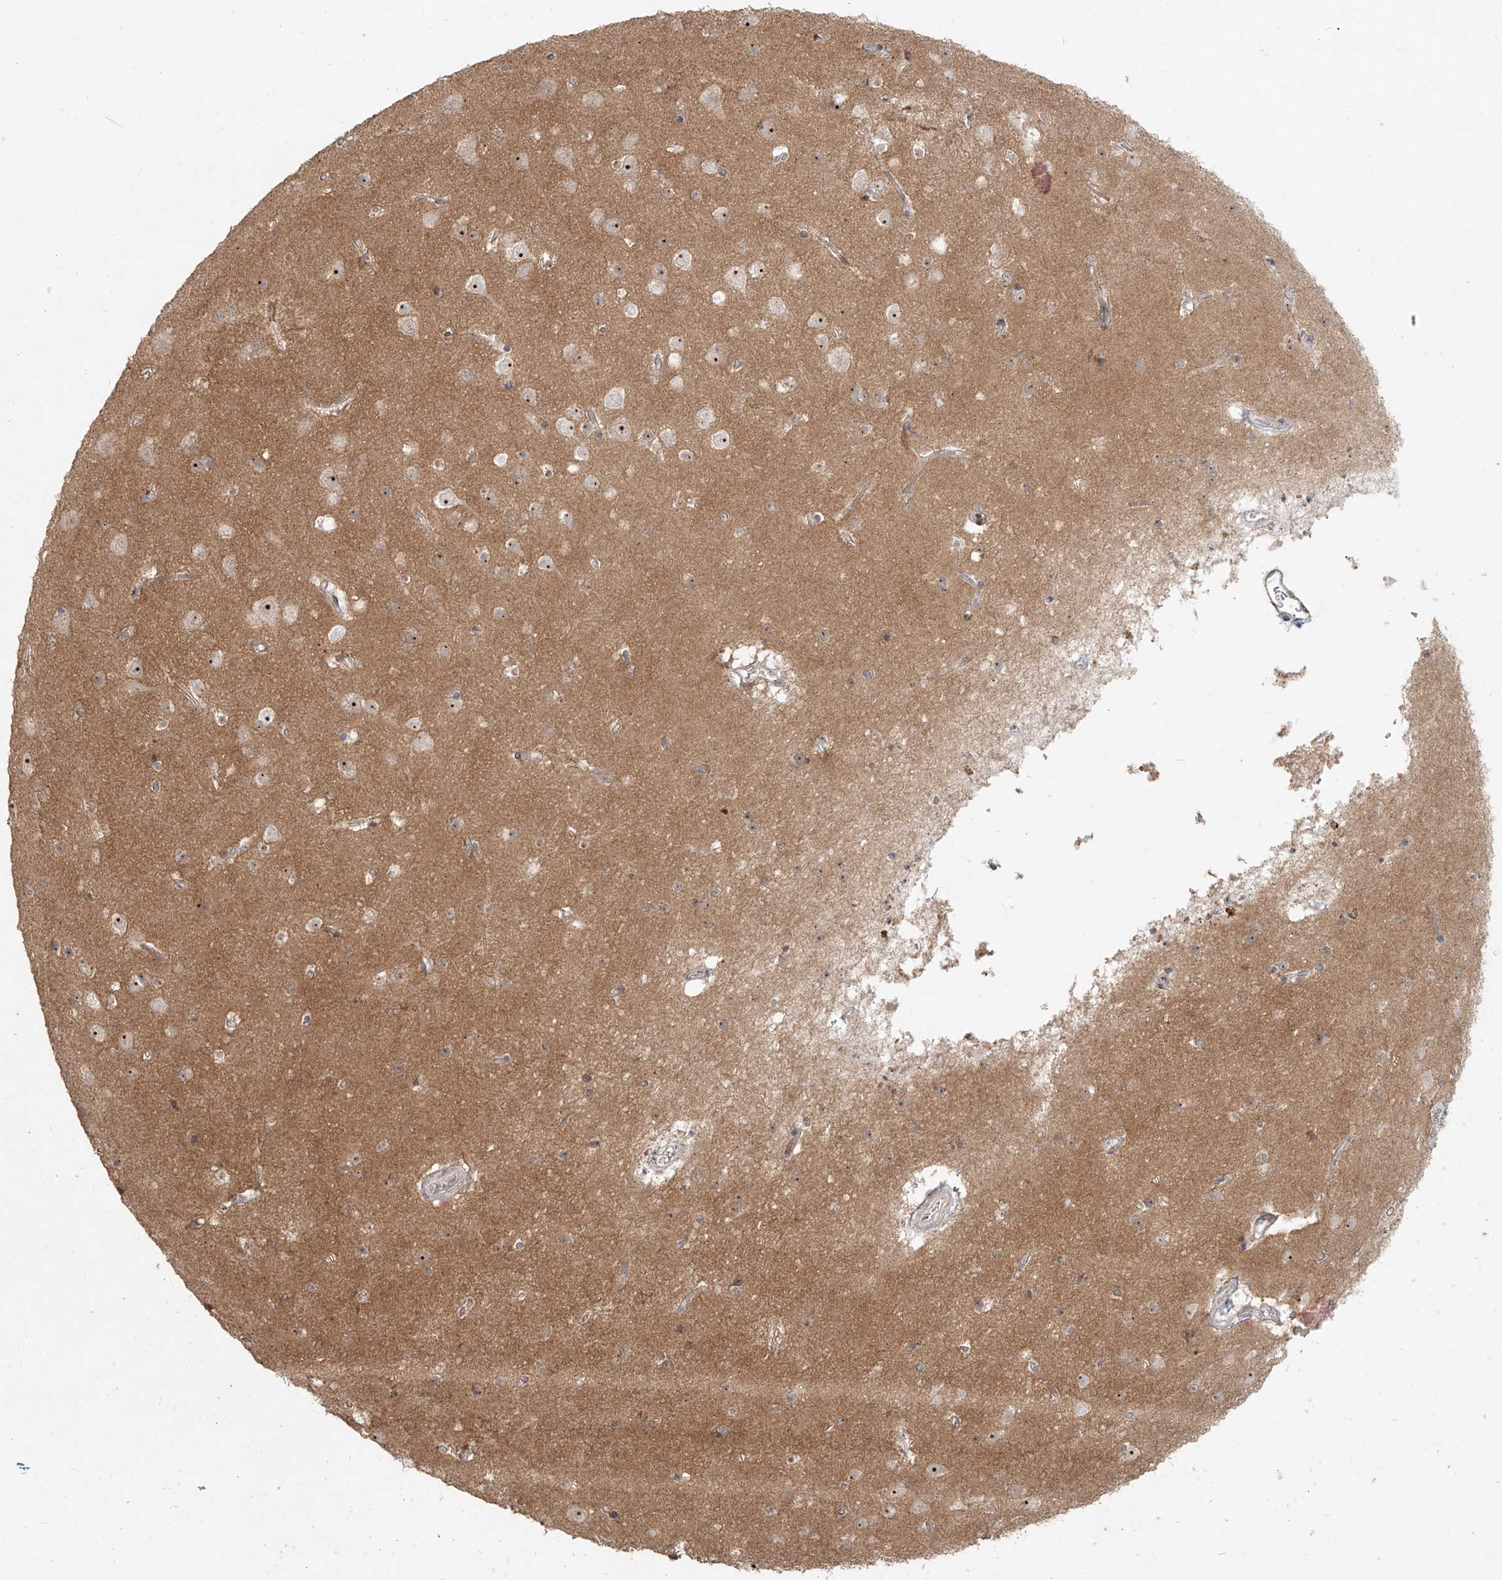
{"staining": {"intensity": "negative", "quantity": "none", "location": "none"}, "tissue": "cerebral cortex", "cell_type": "Endothelial cells", "image_type": "normal", "snomed": [{"axis": "morphology", "description": "Normal tissue, NOS"}, {"axis": "topography", "description": "Cerebral cortex"}], "caption": "Endothelial cells show no significant protein positivity in benign cerebral cortex. Brightfield microscopy of IHC stained with DAB (3,3'-diaminobenzidine) (brown) and hematoxylin (blue), captured at high magnification.", "gene": "BYSL", "patient": {"sex": "male", "age": 54}}